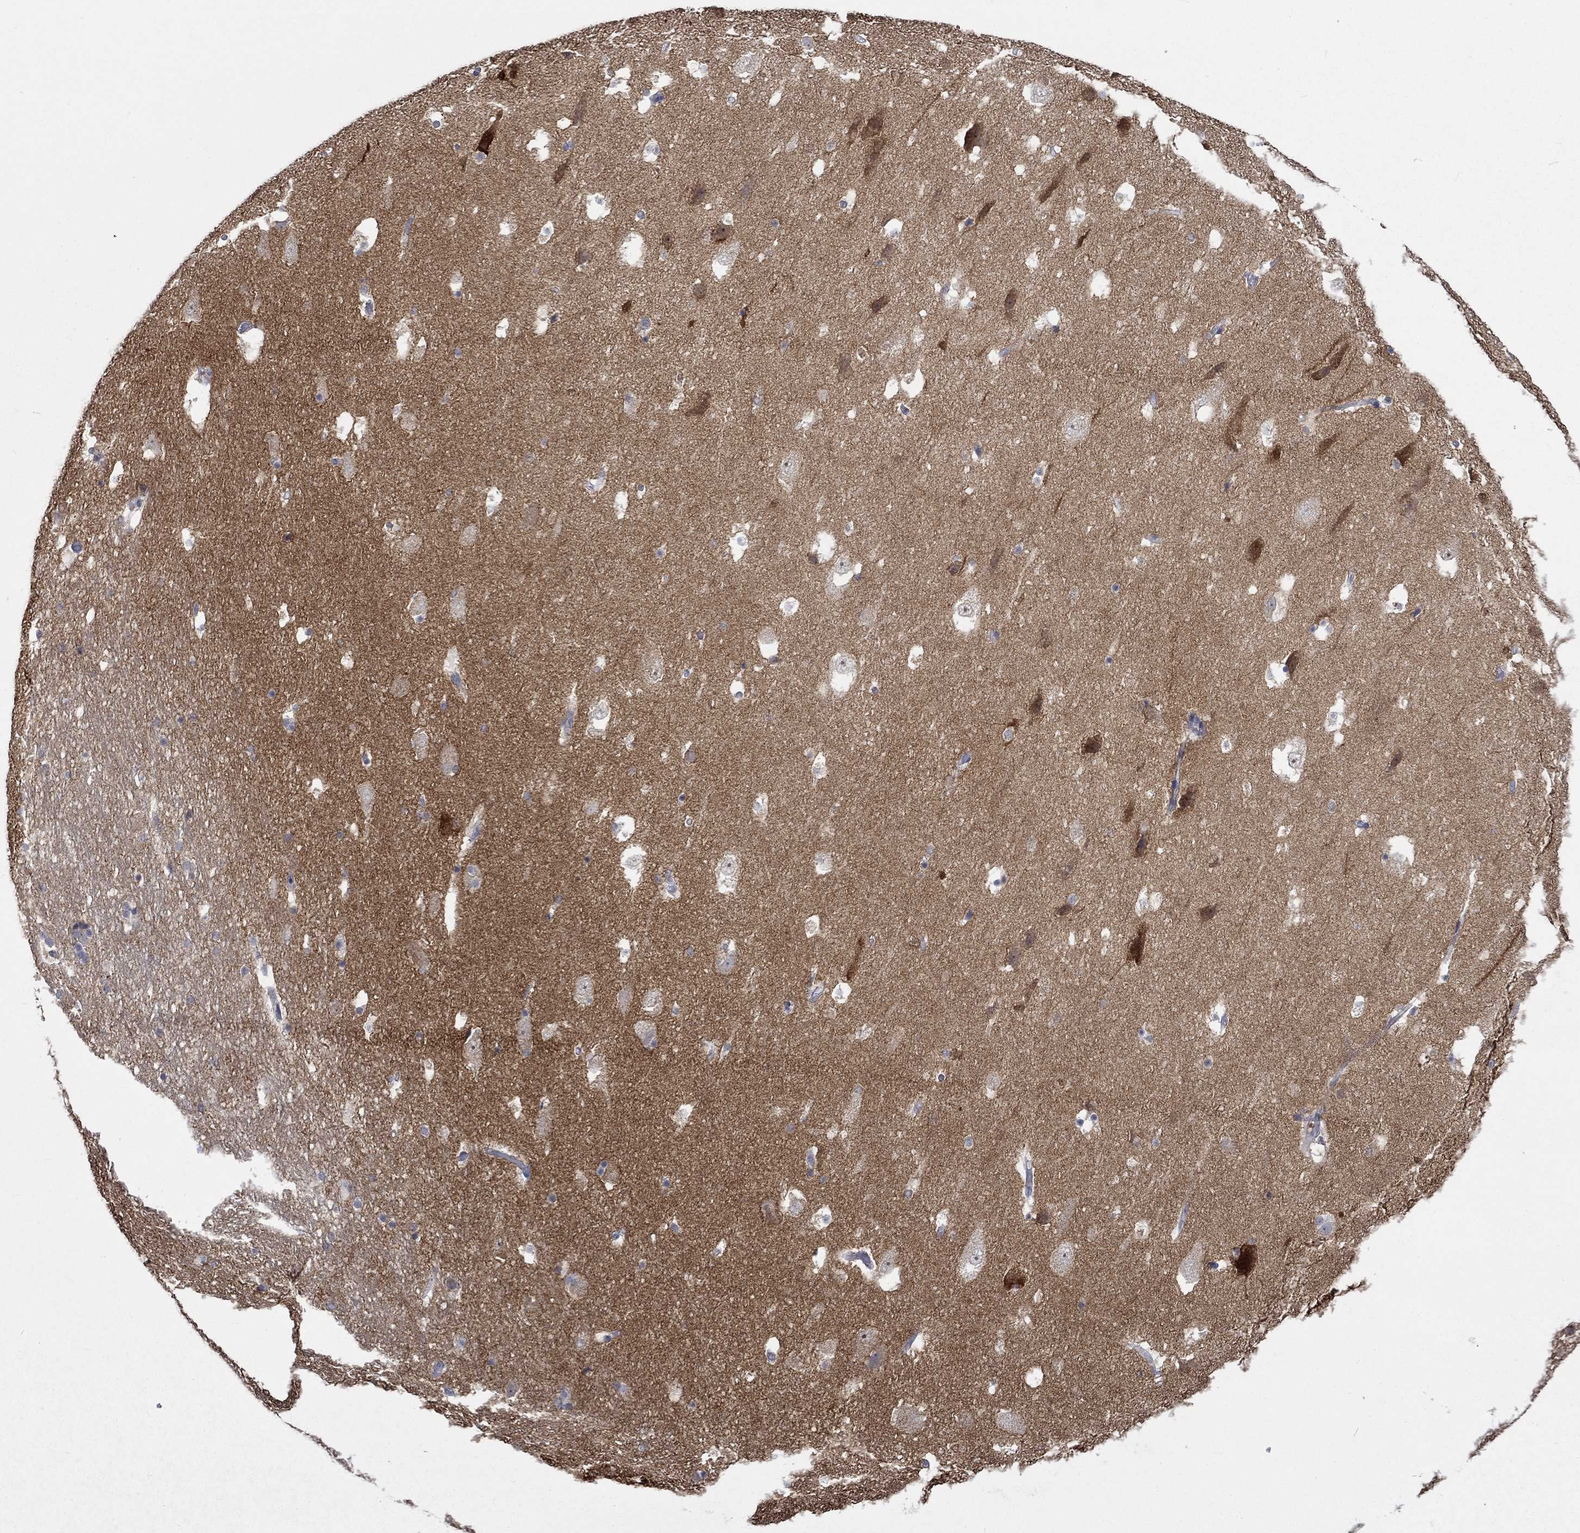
{"staining": {"intensity": "negative", "quantity": "none", "location": "none"}, "tissue": "hippocampus", "cell_type": "Glial cells", "image_type": "normal", "snomed": [{"axis": "morphology", "description": "Normal tissue, NOS"}, {"axis": "topography", "description": "Hippocampus"}], "caption": "Glial cells show no significant protein expression in benign hippocampus. The staining was performed using DAB (3,3'-diaminobenzidine) to visualize the protein expression in brown, while the nuclei were stained in blue with hematoxylin (Magnification: 20x).", "gene": "WASF1", "patient": {"sex": "male", "age": 51}}